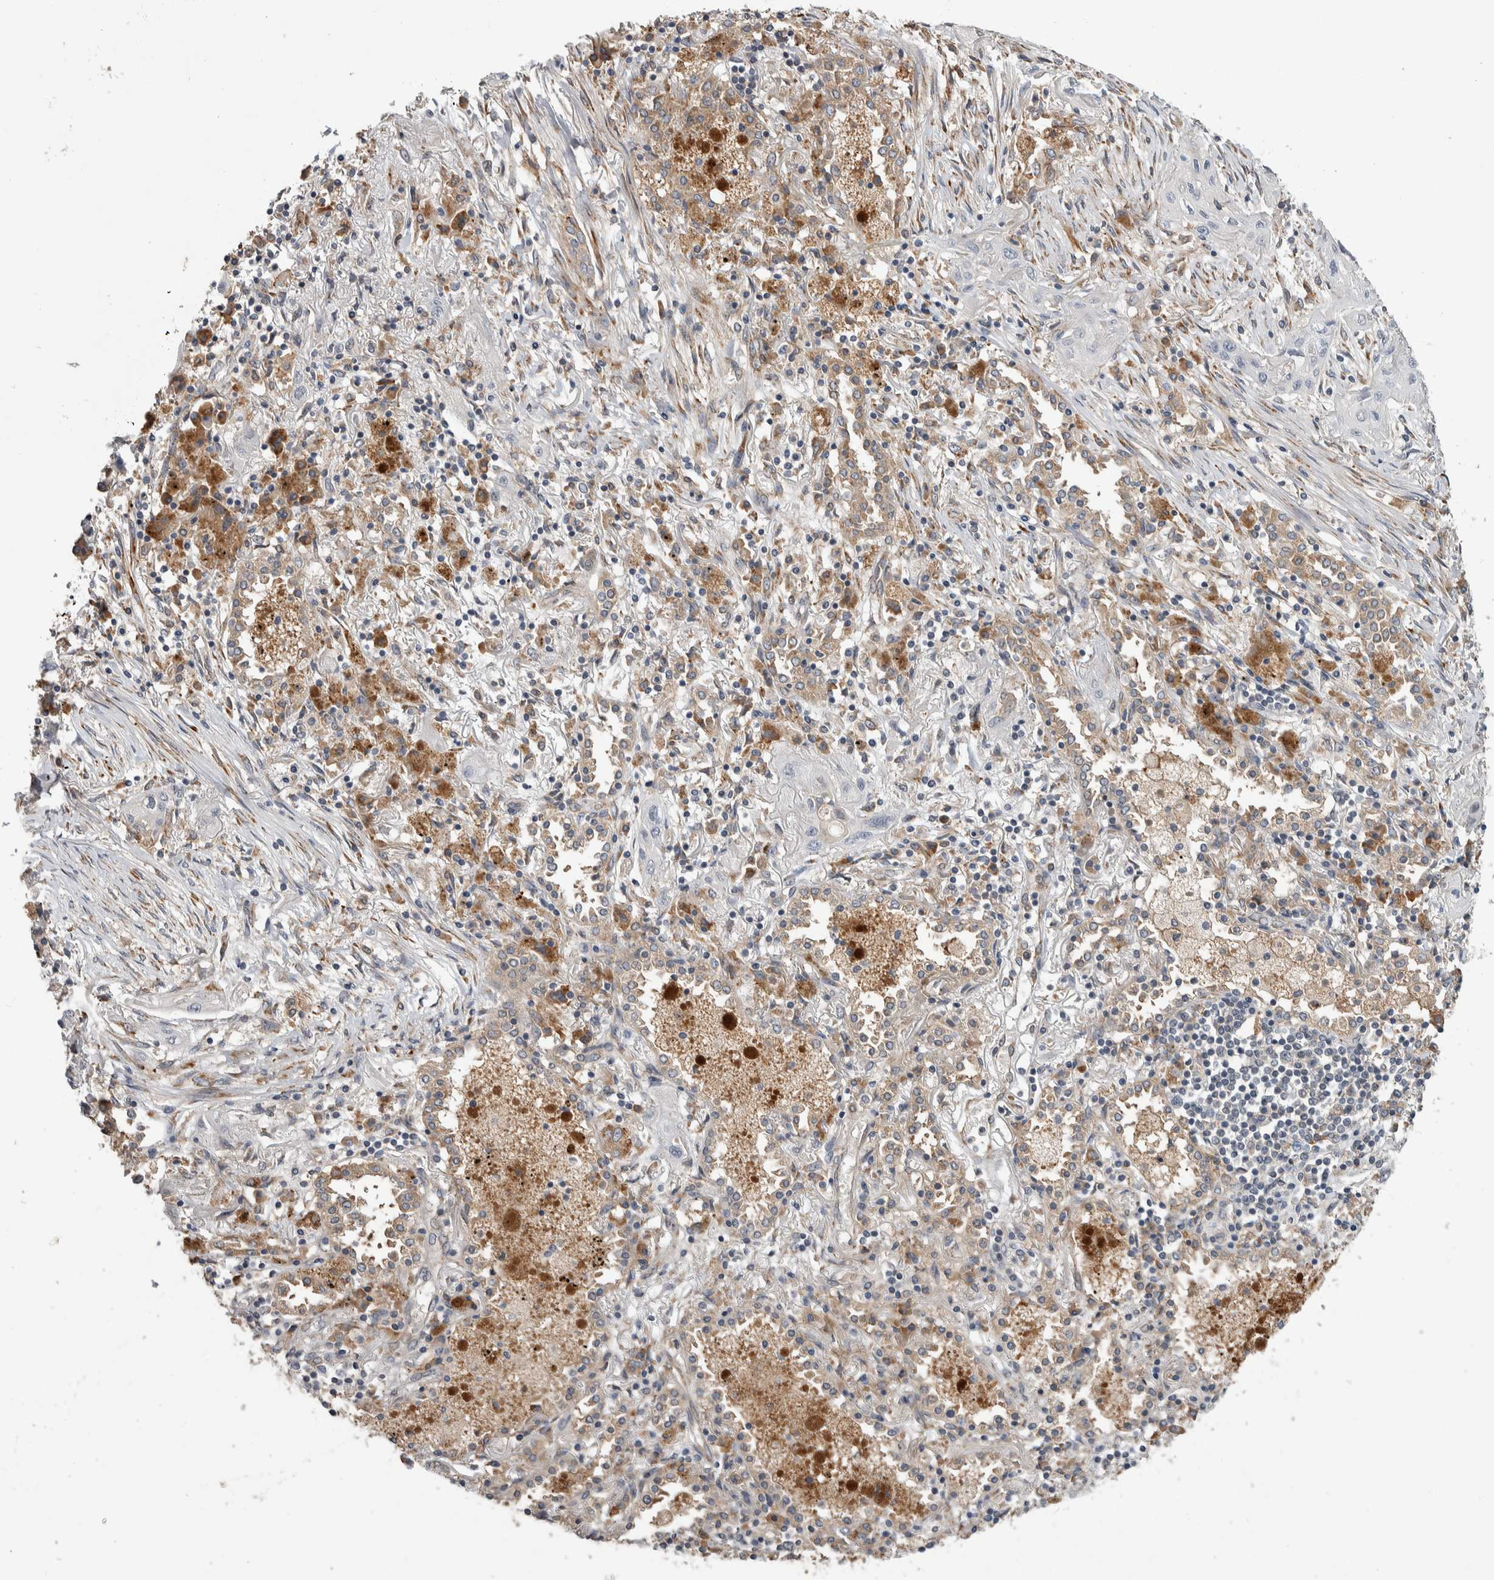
{"staining": {"intensity": "negative", "quantity": "none", "location": "none"}, "tissue": "lung cancer", "cell_type": "Tumor cells", "image_type": "cancer", "snomed": [{"axis": "morphology", "description": "Squamous cell carcinoma, NOS"}, {"axis": "topography", "description": "Lung"}], "caption": "Human lung cancer stained for a protein using IHC demonstrates no expression in tumor cells.", "gene": "PRDM4", "patient": {"sex": "female", "age": 47}}